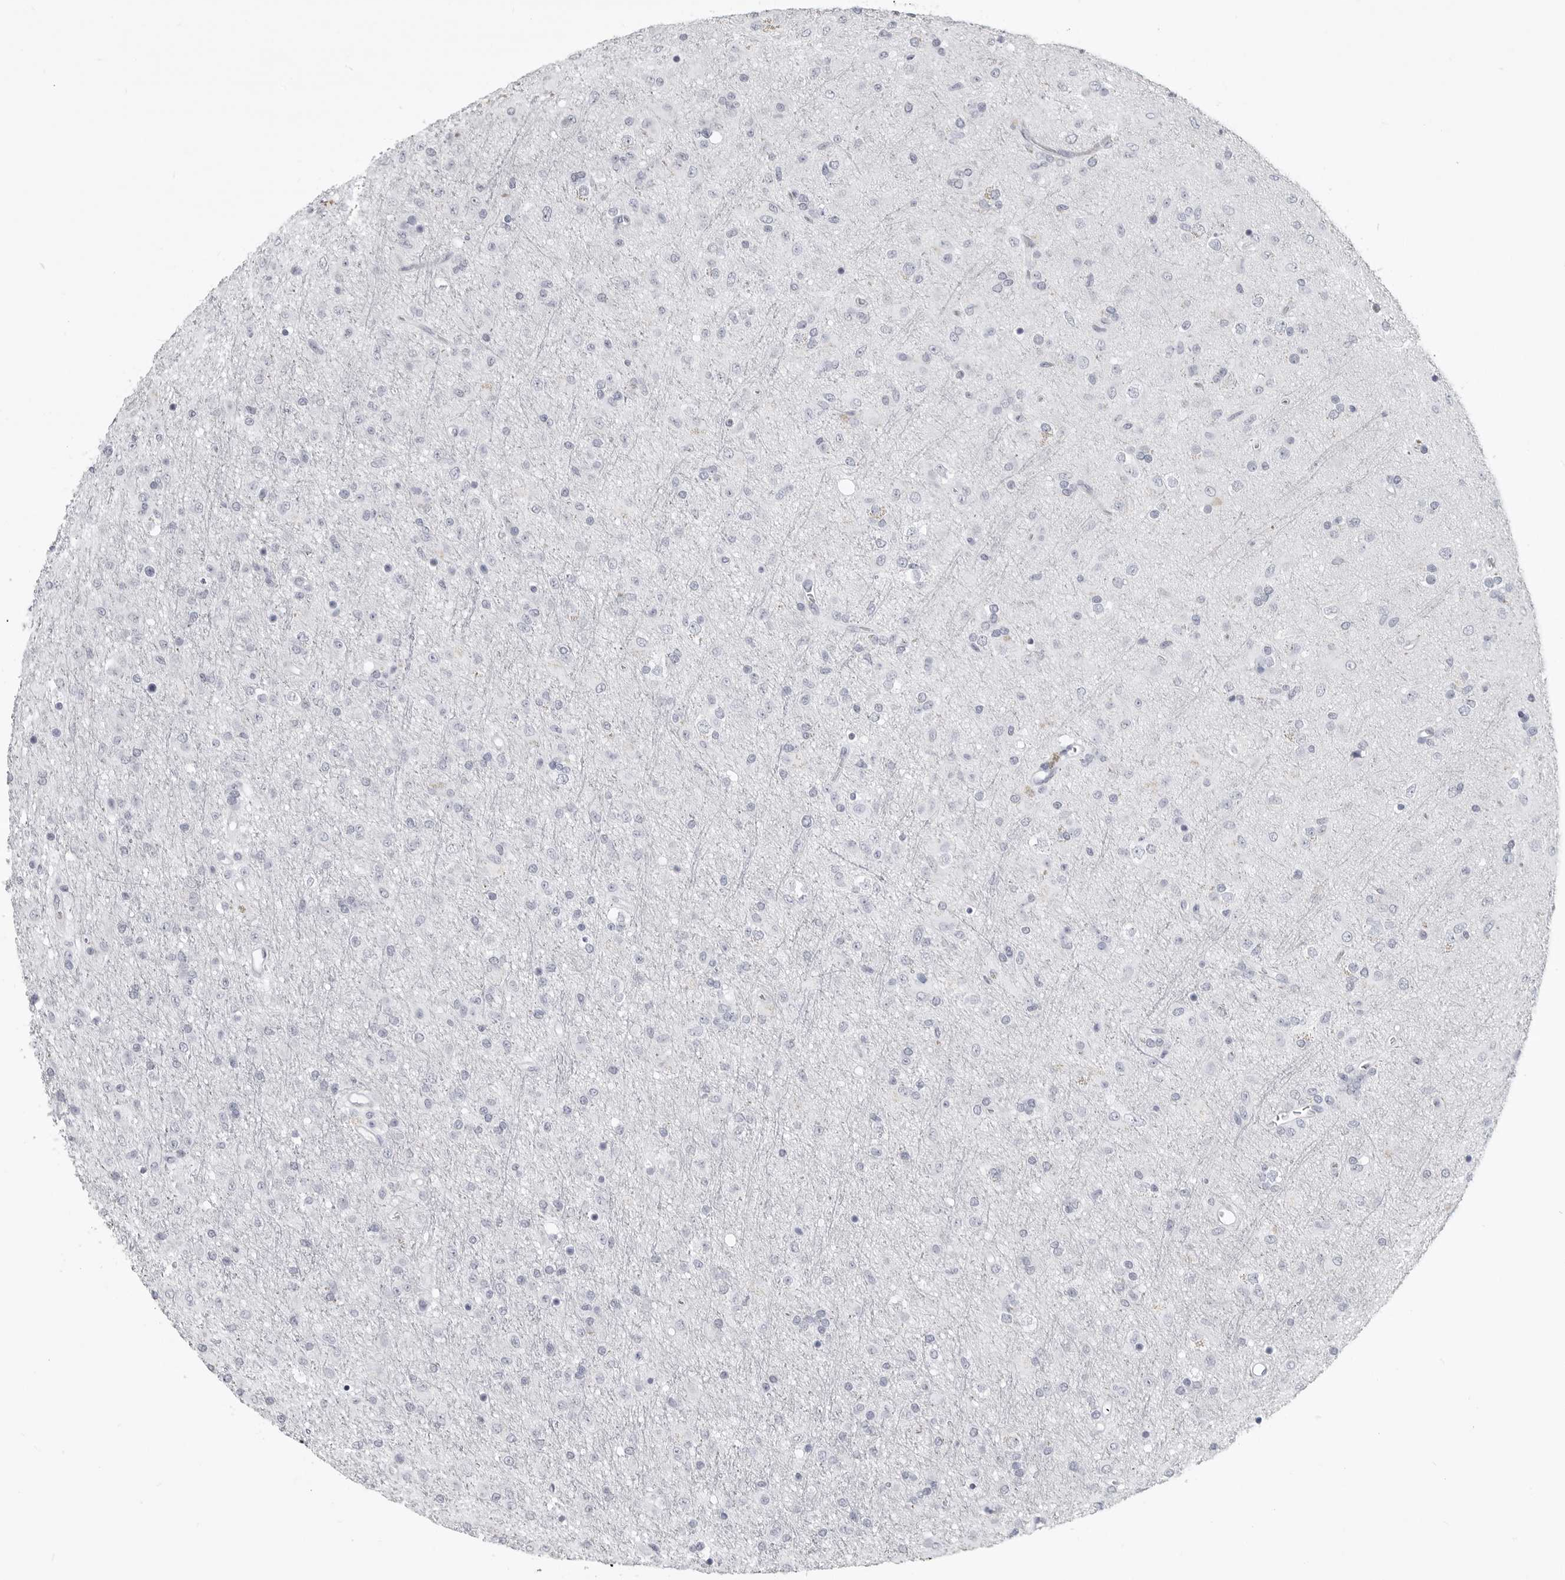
{"staining": {"intensity": "negative", "quantity": "none", "location": "none"}, "tissue": "glioma", "cell_type": "Tumor cells", "image_type": "cancer", "snomed": [{"axis": "morphology", "description": "Glioma, malignant, Low grade"}, {"axis": "topography", "description": "Brain"}], "caption": "The IHC micrograph has no significant expression in tumor cells of glioma tissue.", "gene": "LY6D", "patient": {"sex": "male", "age": 65}}